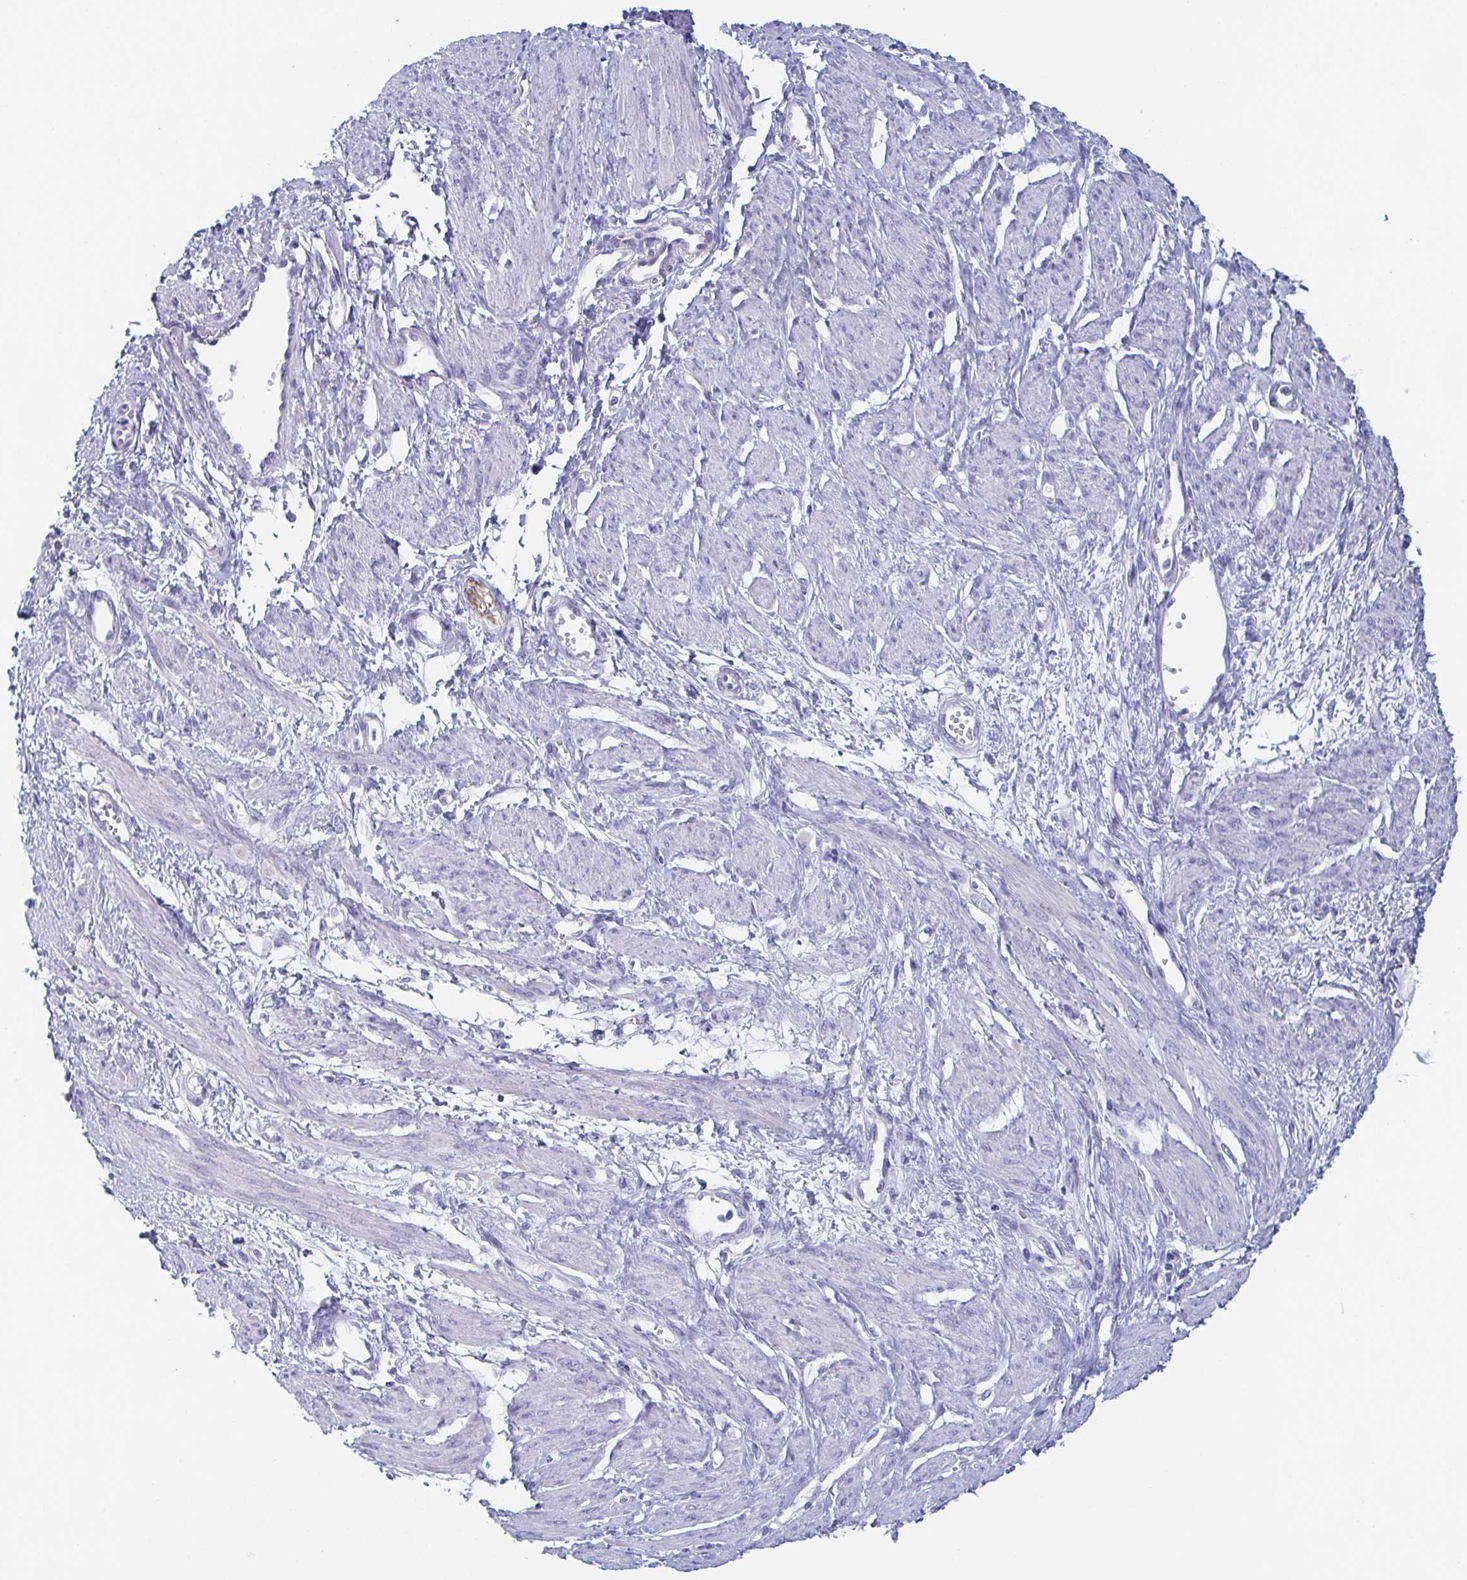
{"staining": {"intensity": "negative", "quantity": "none", "location": "none"}, "tissue": "smooth muscle", "cell_type": "Smooth muscle cells", "image_type": "normal", "snomed": [{"axis": "morphology", "description": "Normal tissue, NOS"}, {"axis": "topography", "description": "Smooth muscle"}, {"axis": "topography", "description": "Uterus"}], "caption": "IHC histopathology image of normal smooth muscle: smooth muscle stained with DAB (3,3'-diaminobenzidine) shows no significant protein positivity in smooth muscle cells.", "gene": "DYNC1I1", "patient": {"sex": "female", "age": 39}}